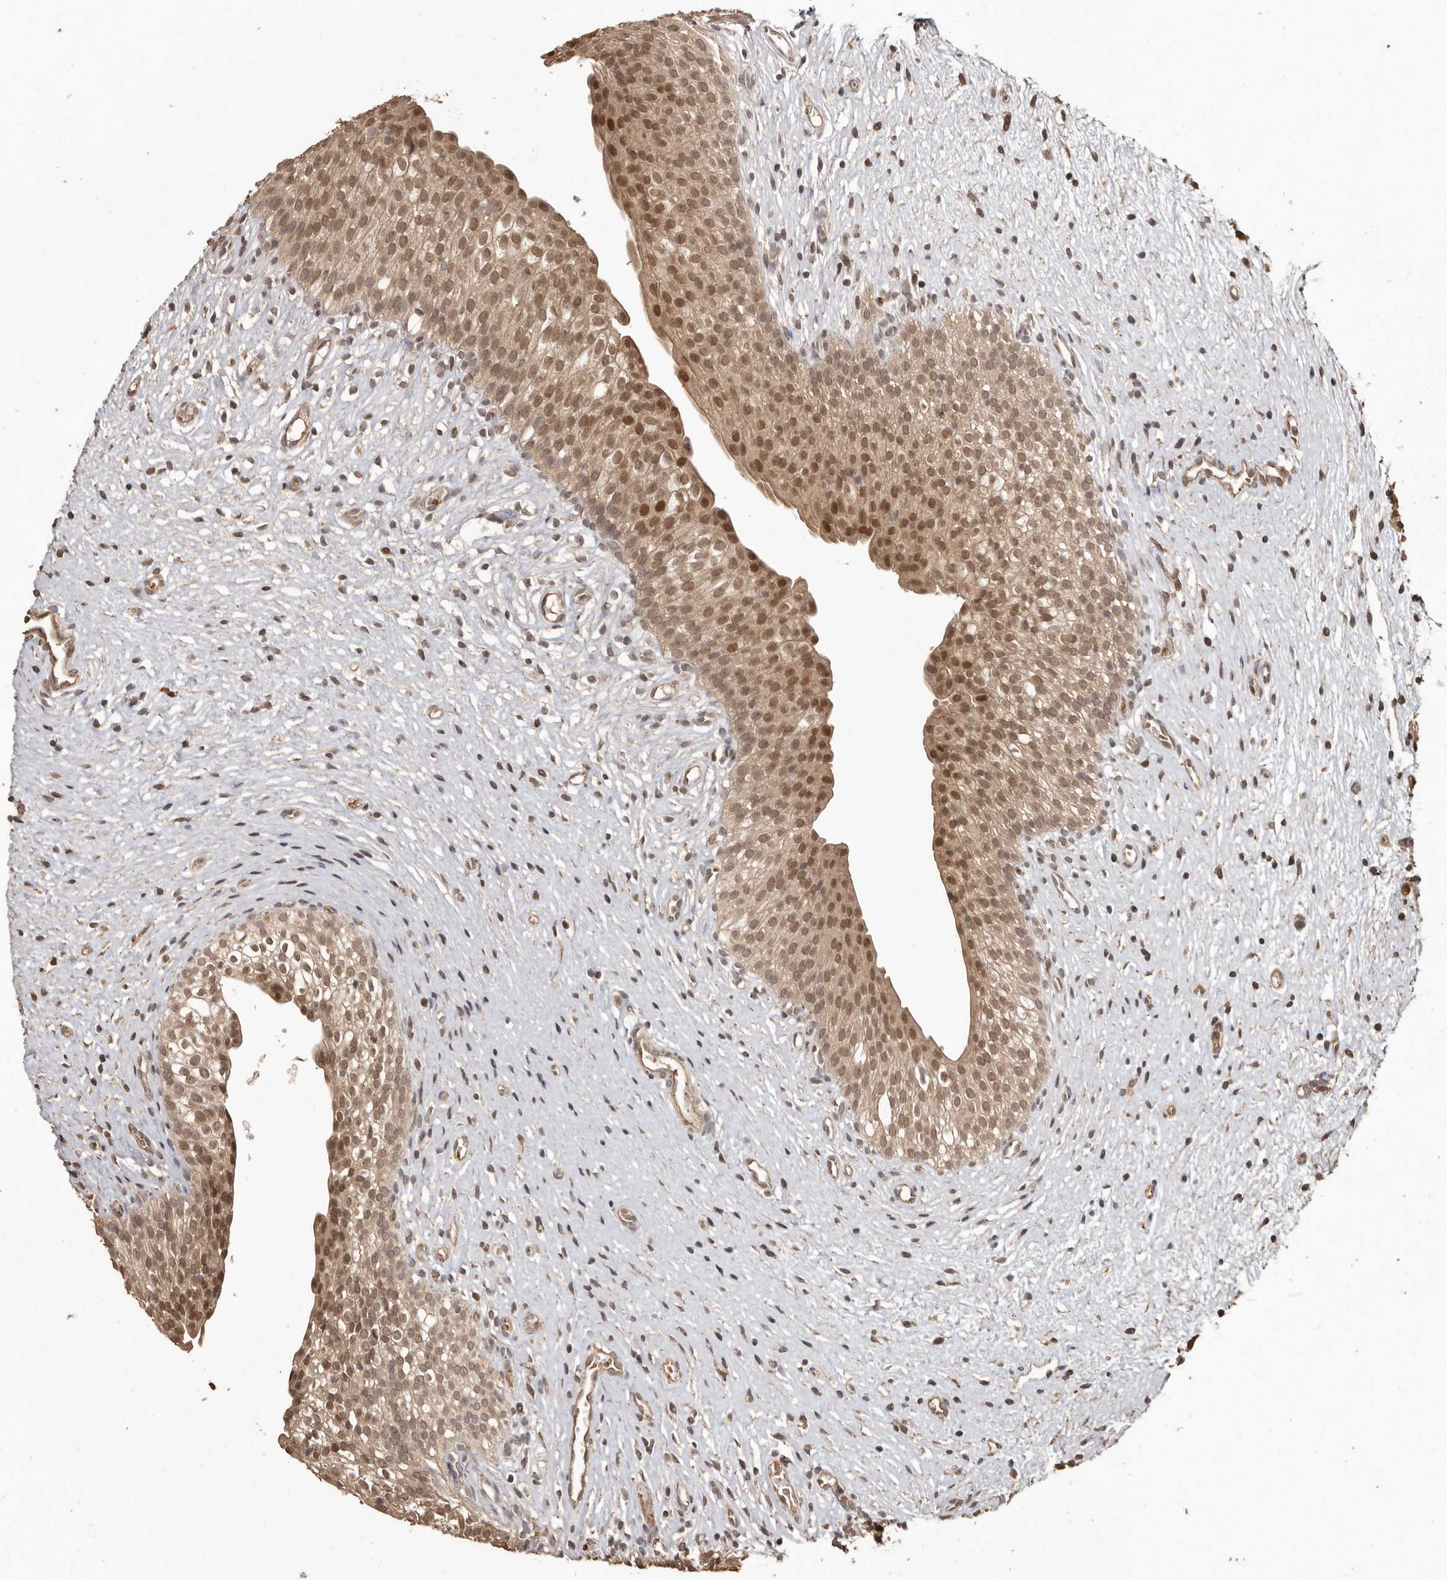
{"staining": {"intensity": "moderate", "quantity": ">75%", "location": "cytoplasmic/membranous,nuclear"}, "tissue": "urinary bladder", "cell_type": "Urothelial cells", "image_type": "normal", "snomed": [{"axis": "morphology", "description": "Normal tissue, NOS"}, {"axis": "topography", "description": "Urinary bladder"}], "caption": "Protein expression analysis of unremarkable urinary bladder demonstrates moderate cytoplasmic/membranous,nuclear expression in about >75% of urothelial cells. The staining was performed using DAB (3,3'-diaminobenzidine), with brown indicating positive protein expression. Nuclei are stained blue with hematoxylin.", "gene": "NUP43", "patient": {"sex": "male", "age": 1}}